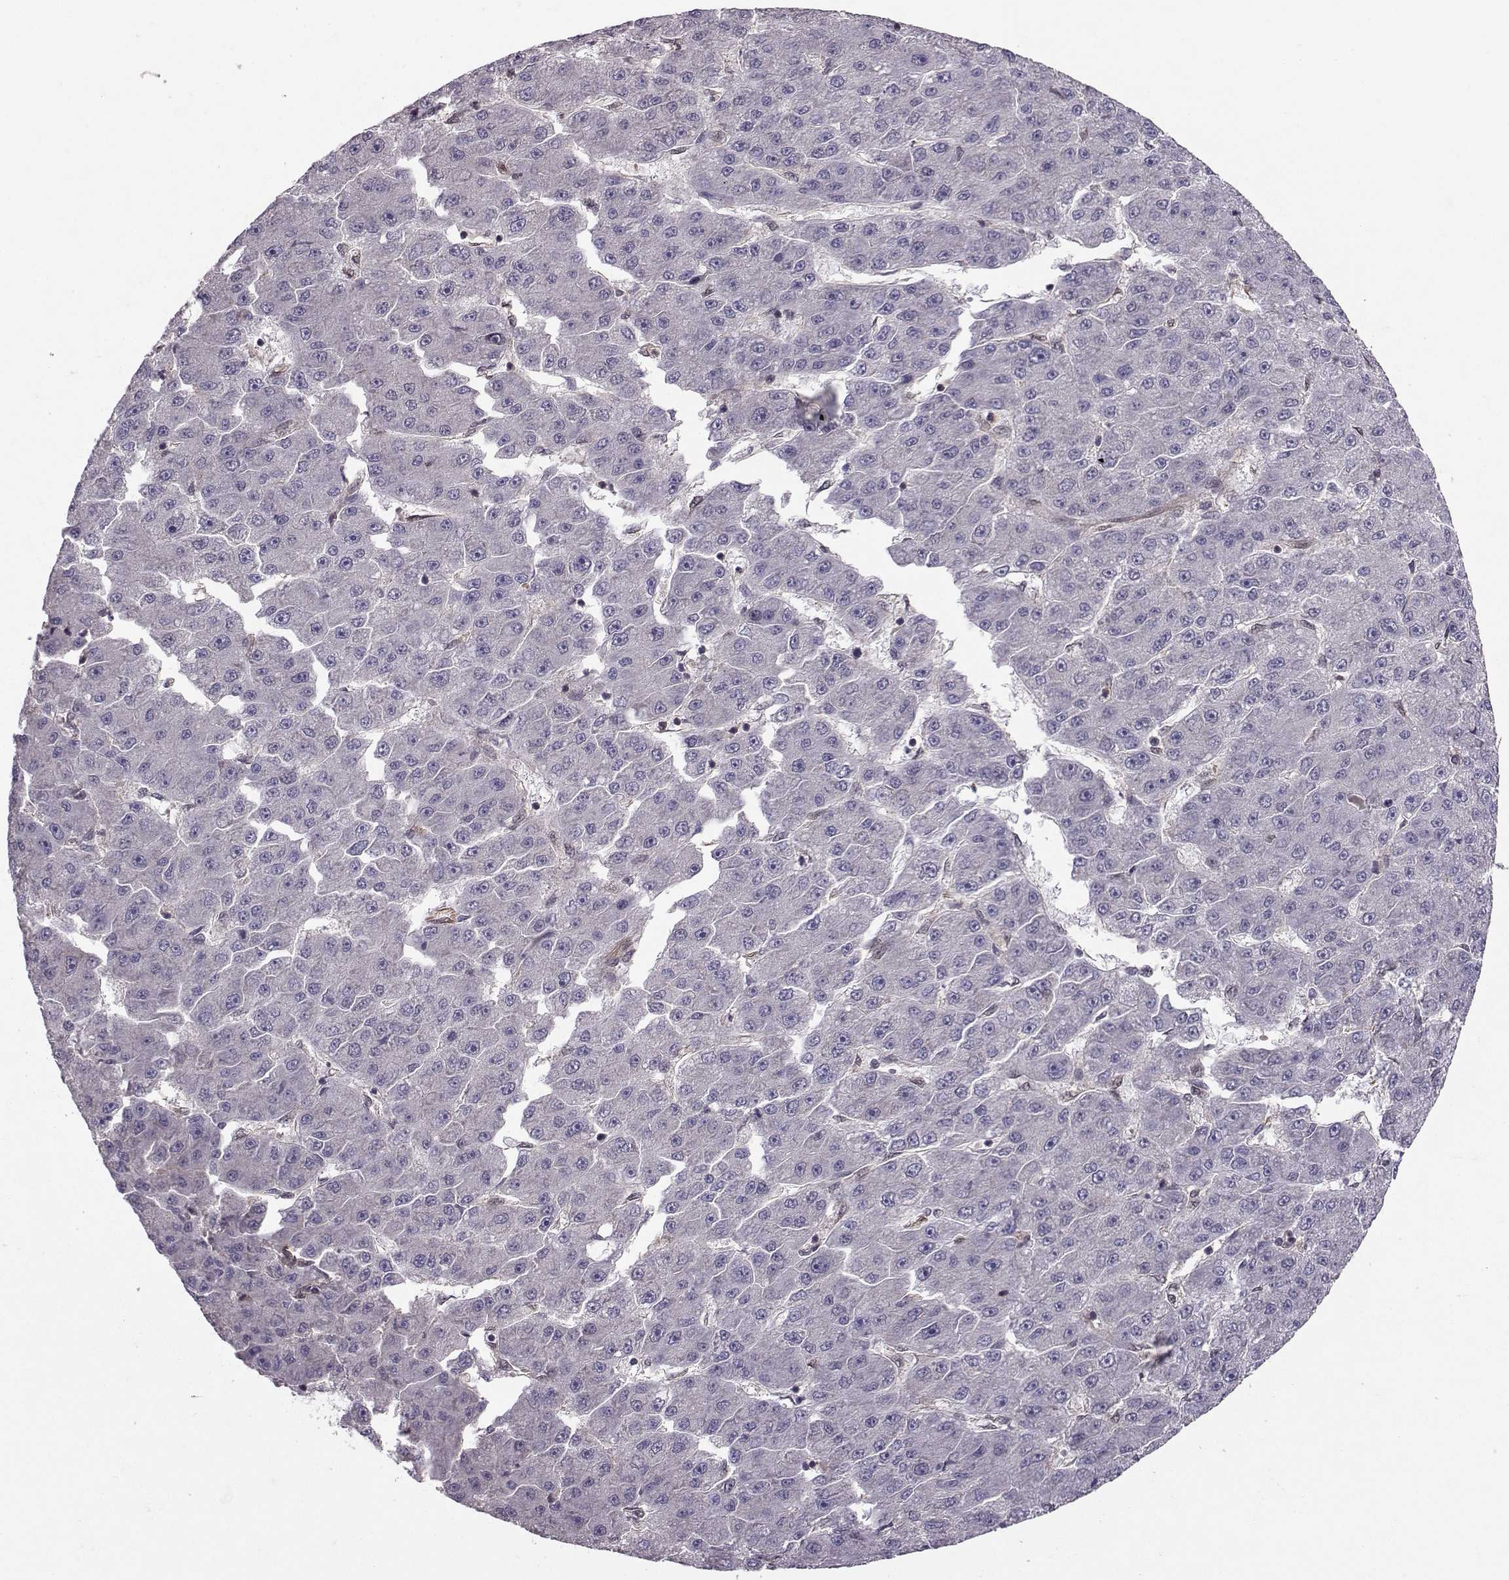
{"staining": {"intensity": "negative", "quantity": "none", "location": "none"}, "tissue": "liver cancer", "cell_type": "Tumor cells", "image_type": "cancer", "snomed": [{"axis": "morphology", "description": "Carcinoma, Hepatocellular, NOS"}, {"axis": "topography", "description": "Liver"}], "caption": "Liver cancer (hepatocellular carcinoma) was stained to show a protein in brown. There is no significant staining in tumor cells. (Immunohistochemistry, brightfield microscopy, high magnification).", "gene": "PPP2R2A", "patient": {"sex": "male", "age": 67}}